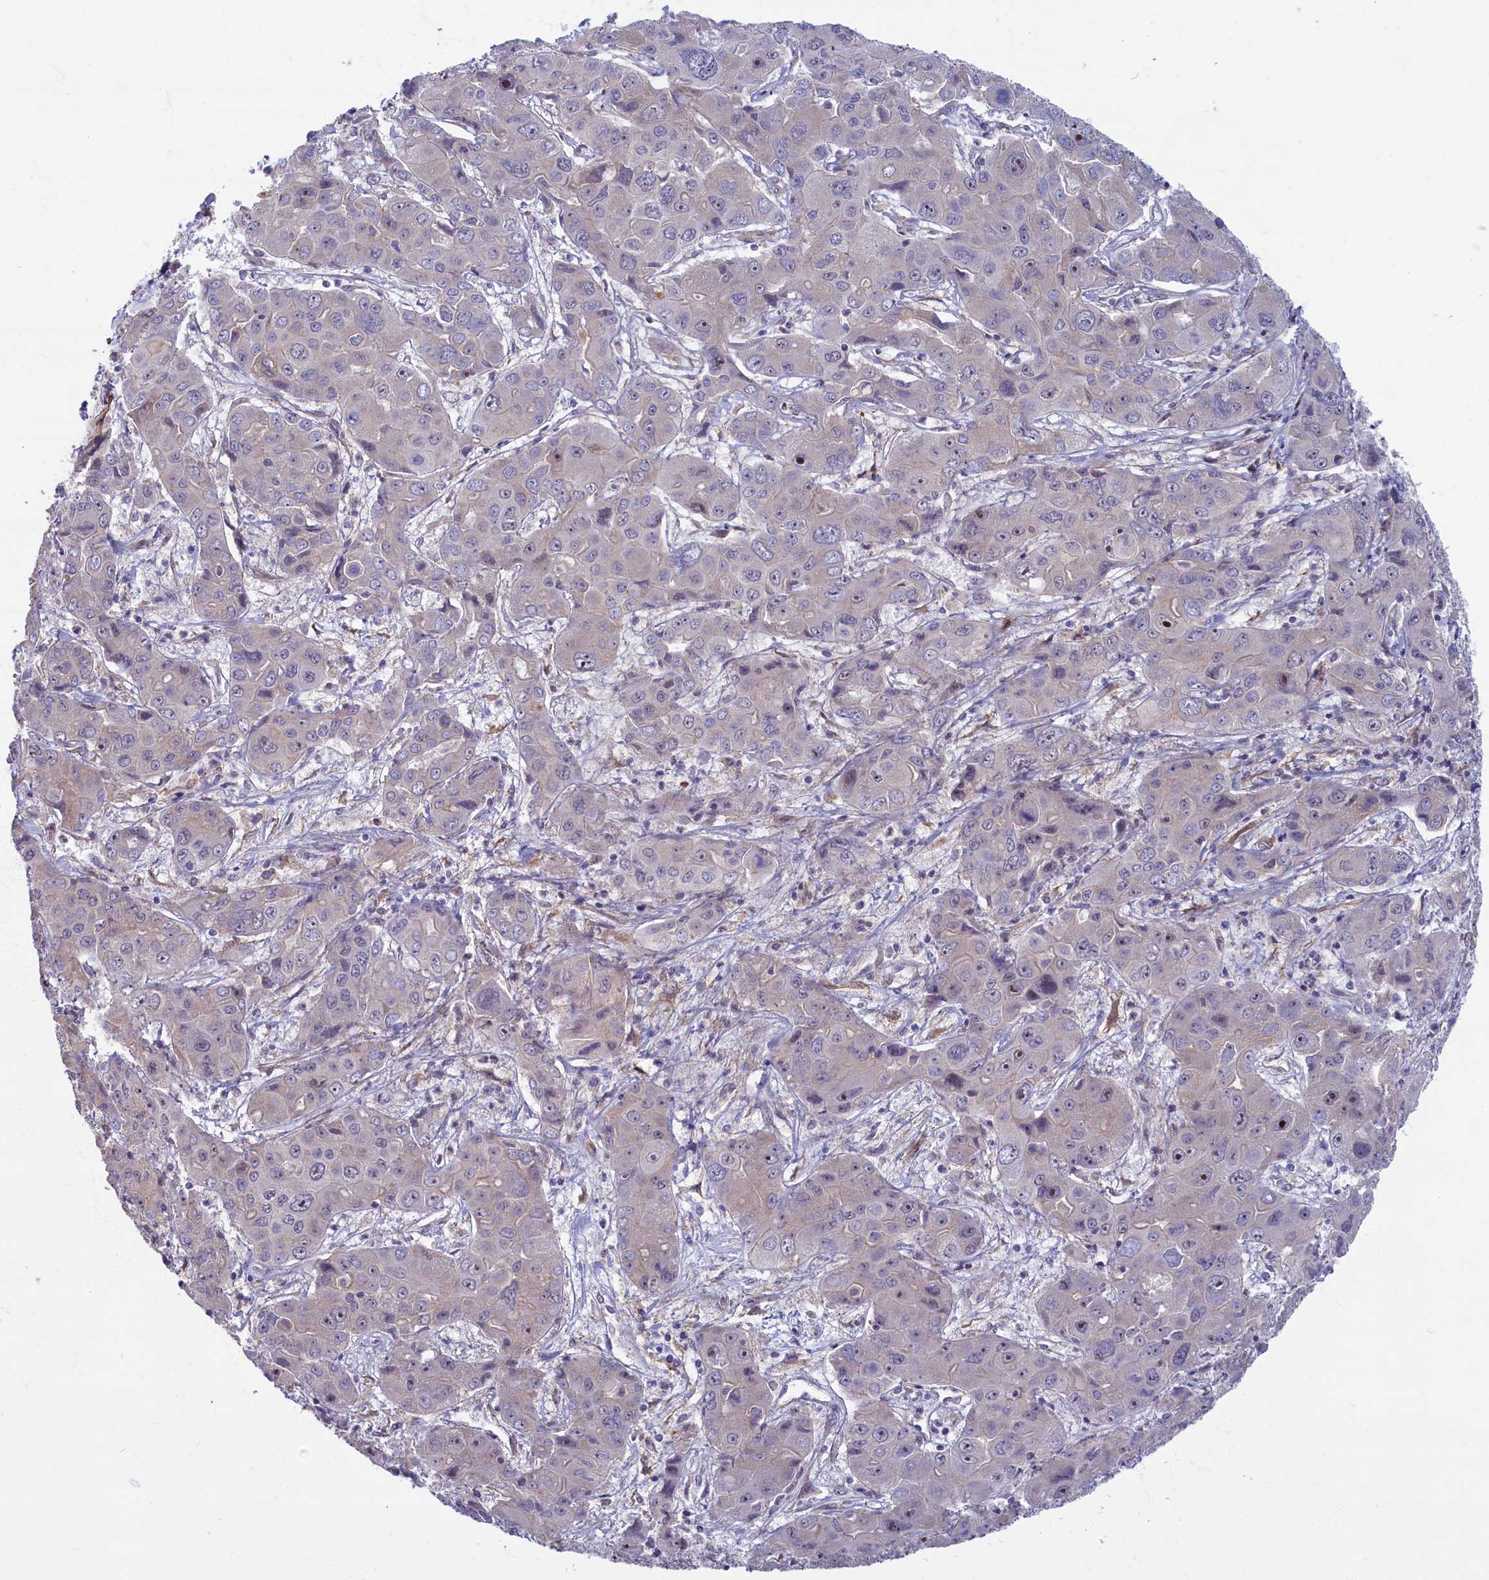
{"staining": {"intensity": "negative", "quantity": "none", "location": "none"}, "tissue": "liver cancer", "cell_type": "Tumor cells", "image_type": "cancer", "snomed": [{"axis": "morphology", "description": "Cholangiocarcinoma"}, {"axis": "topography", "description": "Liver"}], "caption": "An image of liver cancer (cholangiocarcinoma) stained for a protein displays no brown staining in tumor cells.", "gene": "TRPM4", "patient": {"sex": "male", "age": 67}}